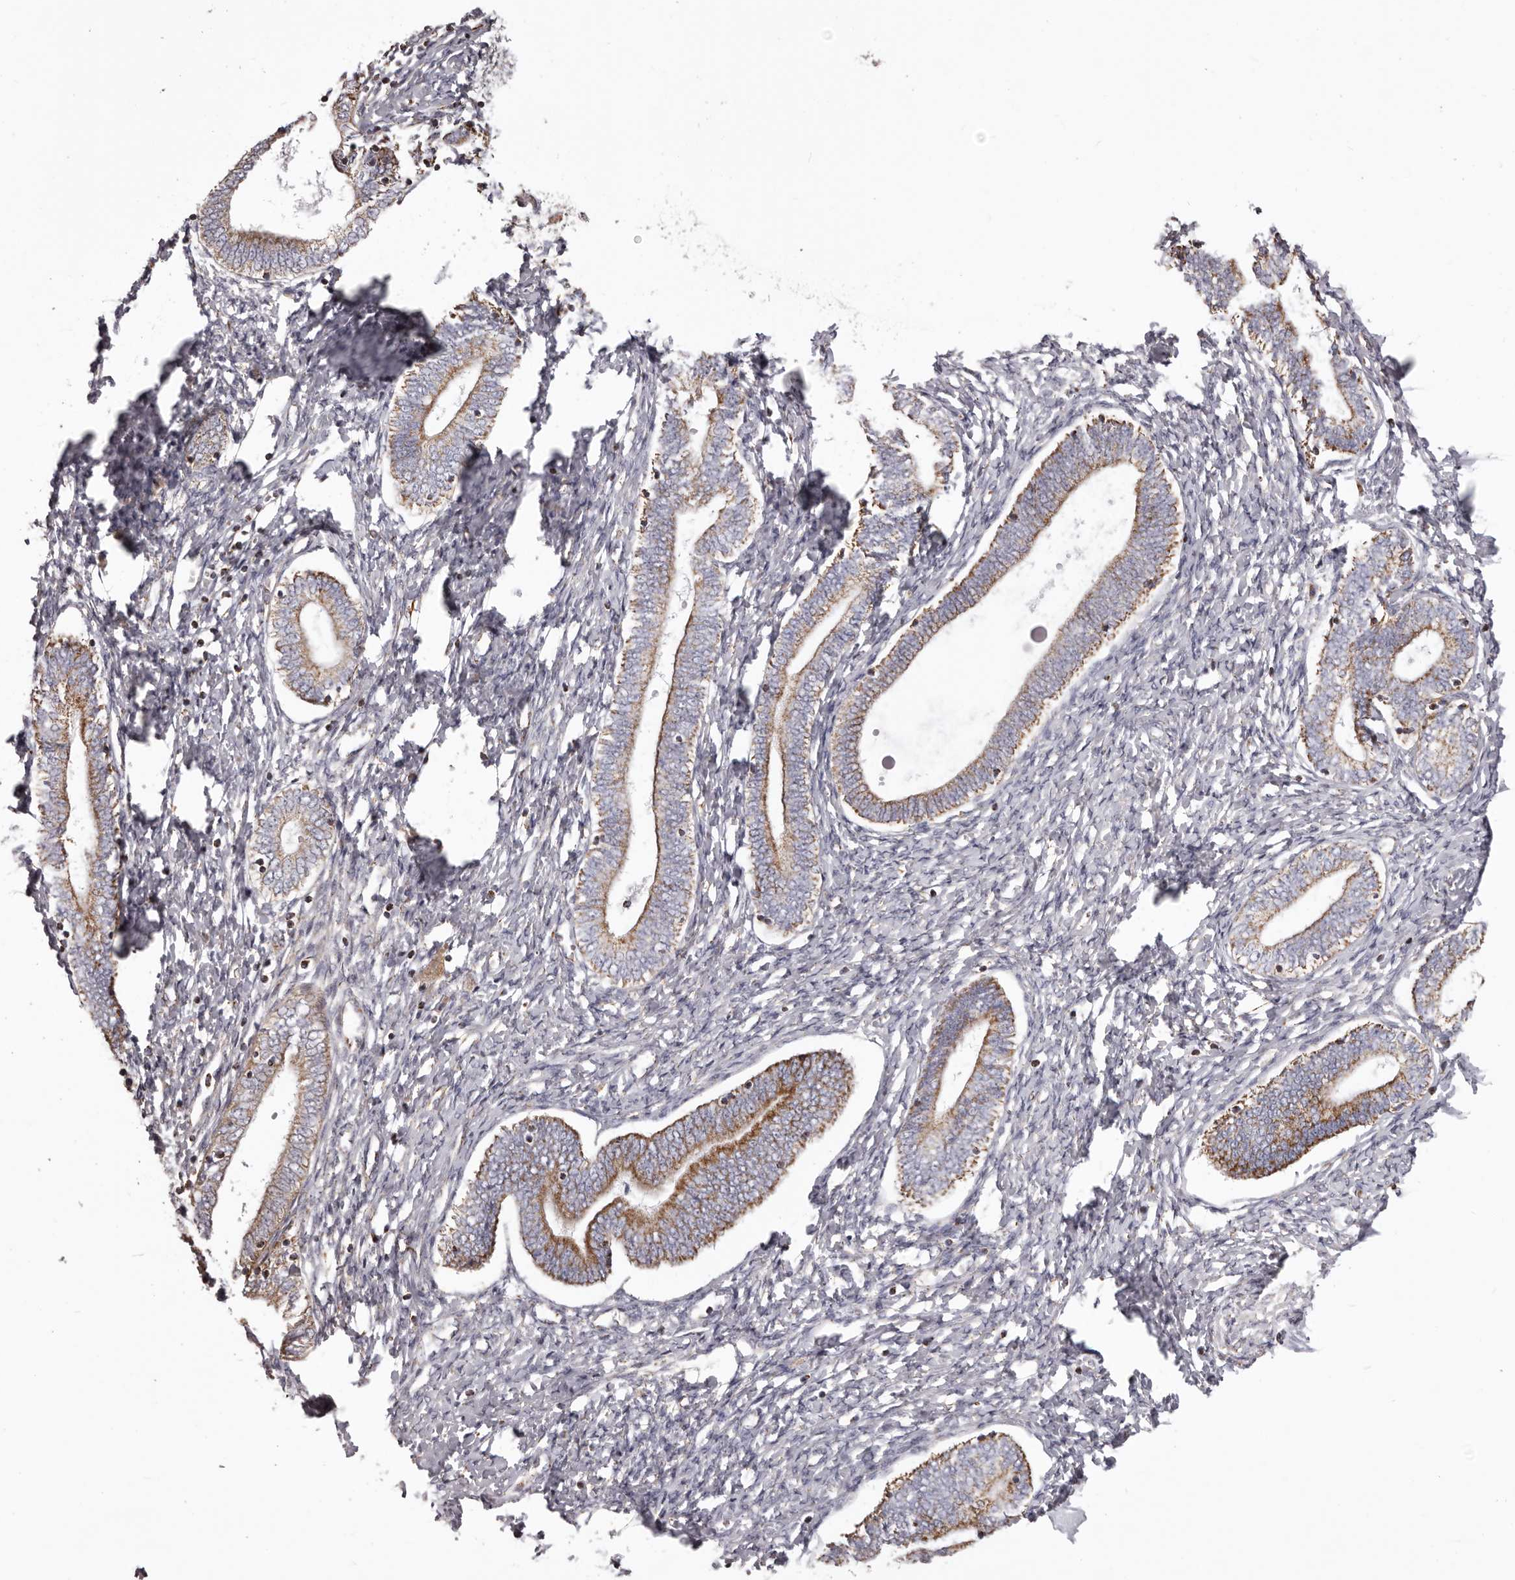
{"staining": {"intensity": "weak", "quantity": "<25%", "location": "cytoplasmic/membranous"}, "tissue": "endometrium", "cell_type": "Cells in endometrial stroma", "image_type": "normal", "snomed": [{"axis": "morphology", "description": "Normal tissue, NOS"}, {"axis": "topography", "description": "Endometrium"}], "caption": "Immunohistochemistry image of unremarkable endometrium stained for a protein (brown), which shows no expression in cells in endometrial stroma.", "gene": "CHRM2", "patient": {"sex": "female", "age": 72}}